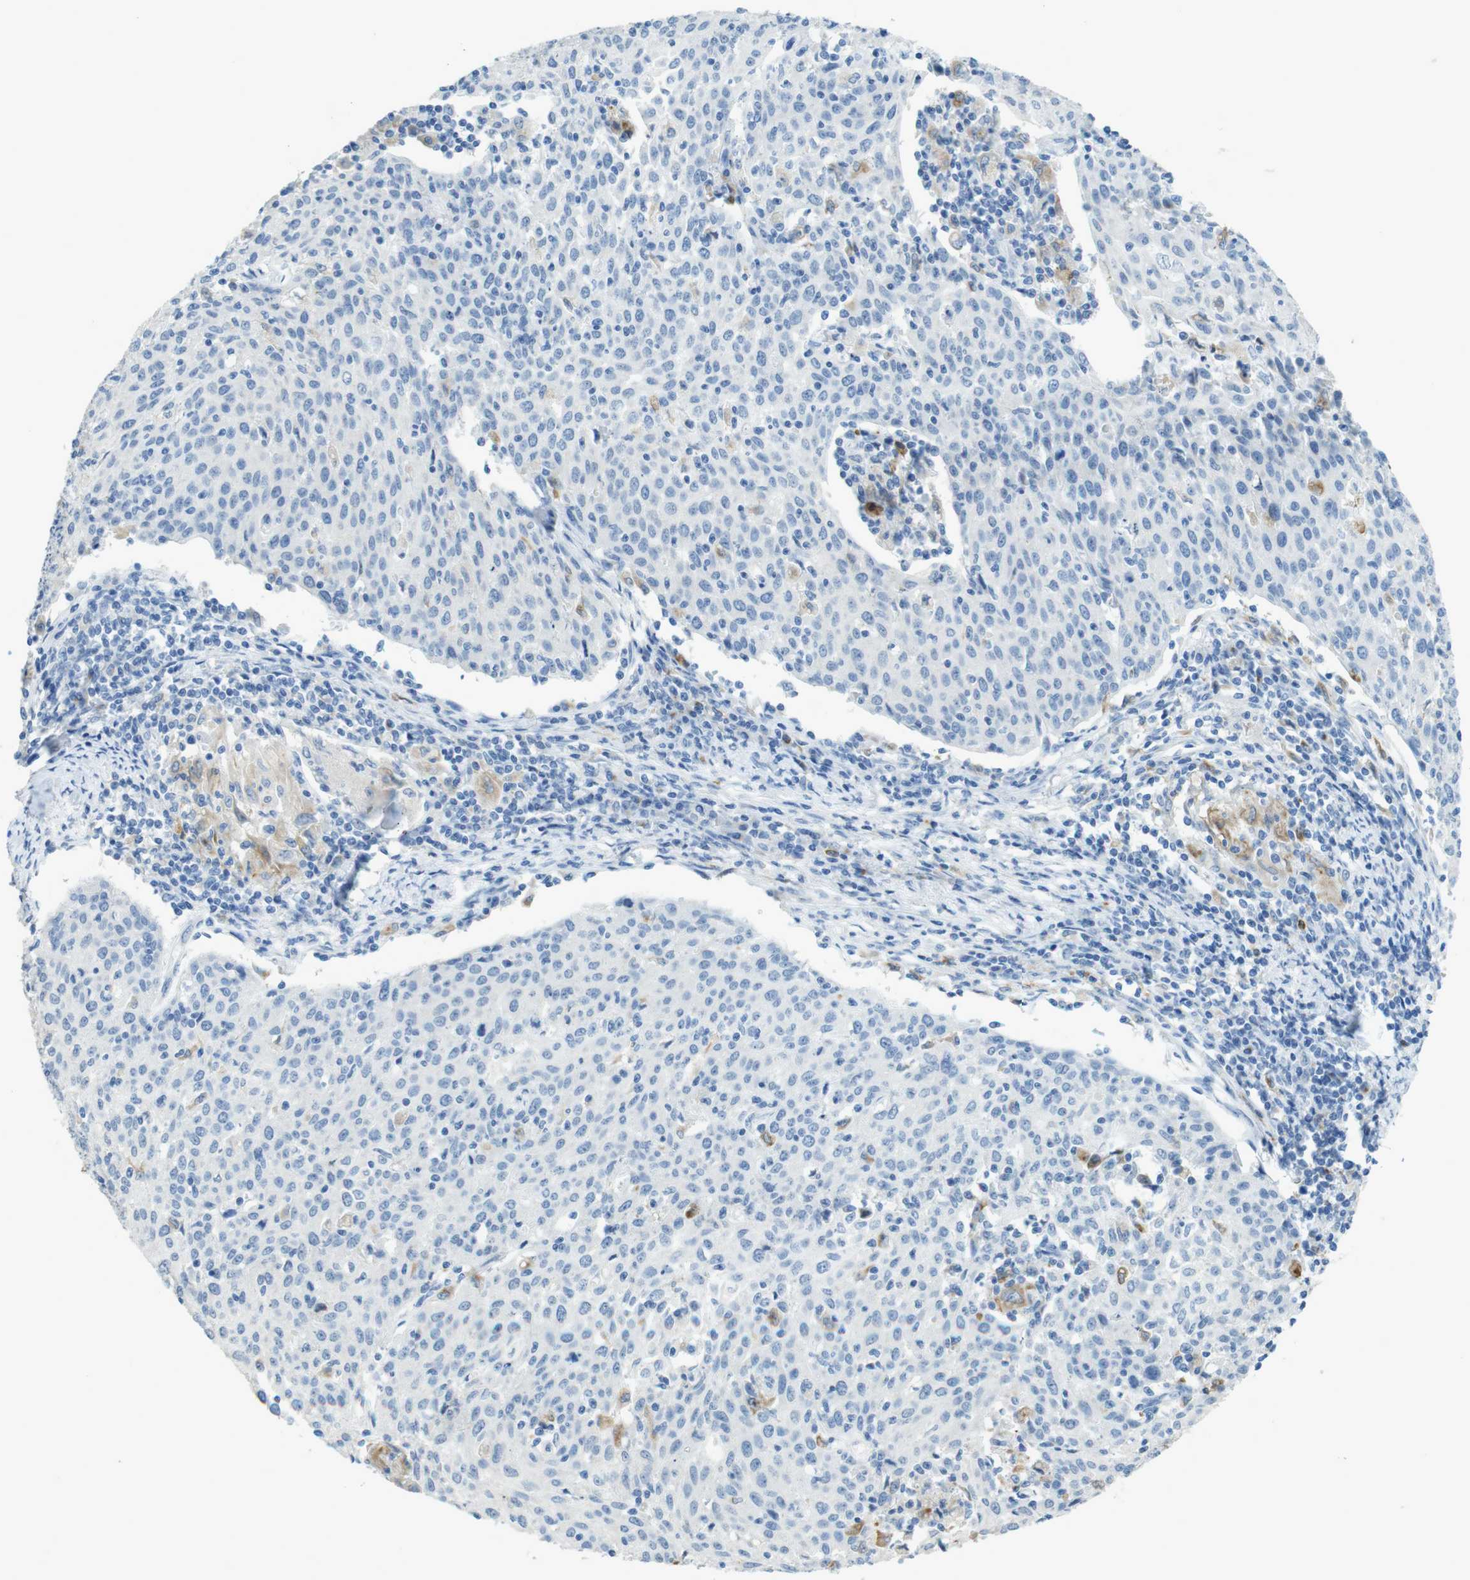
{"staining": {"intensity": "negative", "quantity": "none", "location": "none"}, "tissue": "cervical cancer", "cell_type": "Tumor cells", "image_type": "cancer", "snomed": [{"axis": "morphology", "description": "Squamous cell carcinoma, NOS"}, {"axis": "topography", "description": "Cervix"}], "caption": "Protein analysis of cervical squamous cell carcinoma shows no significant expression in tumor cells.", "gene": "CD320", "patient": {"sex": "female", "age": 38}}